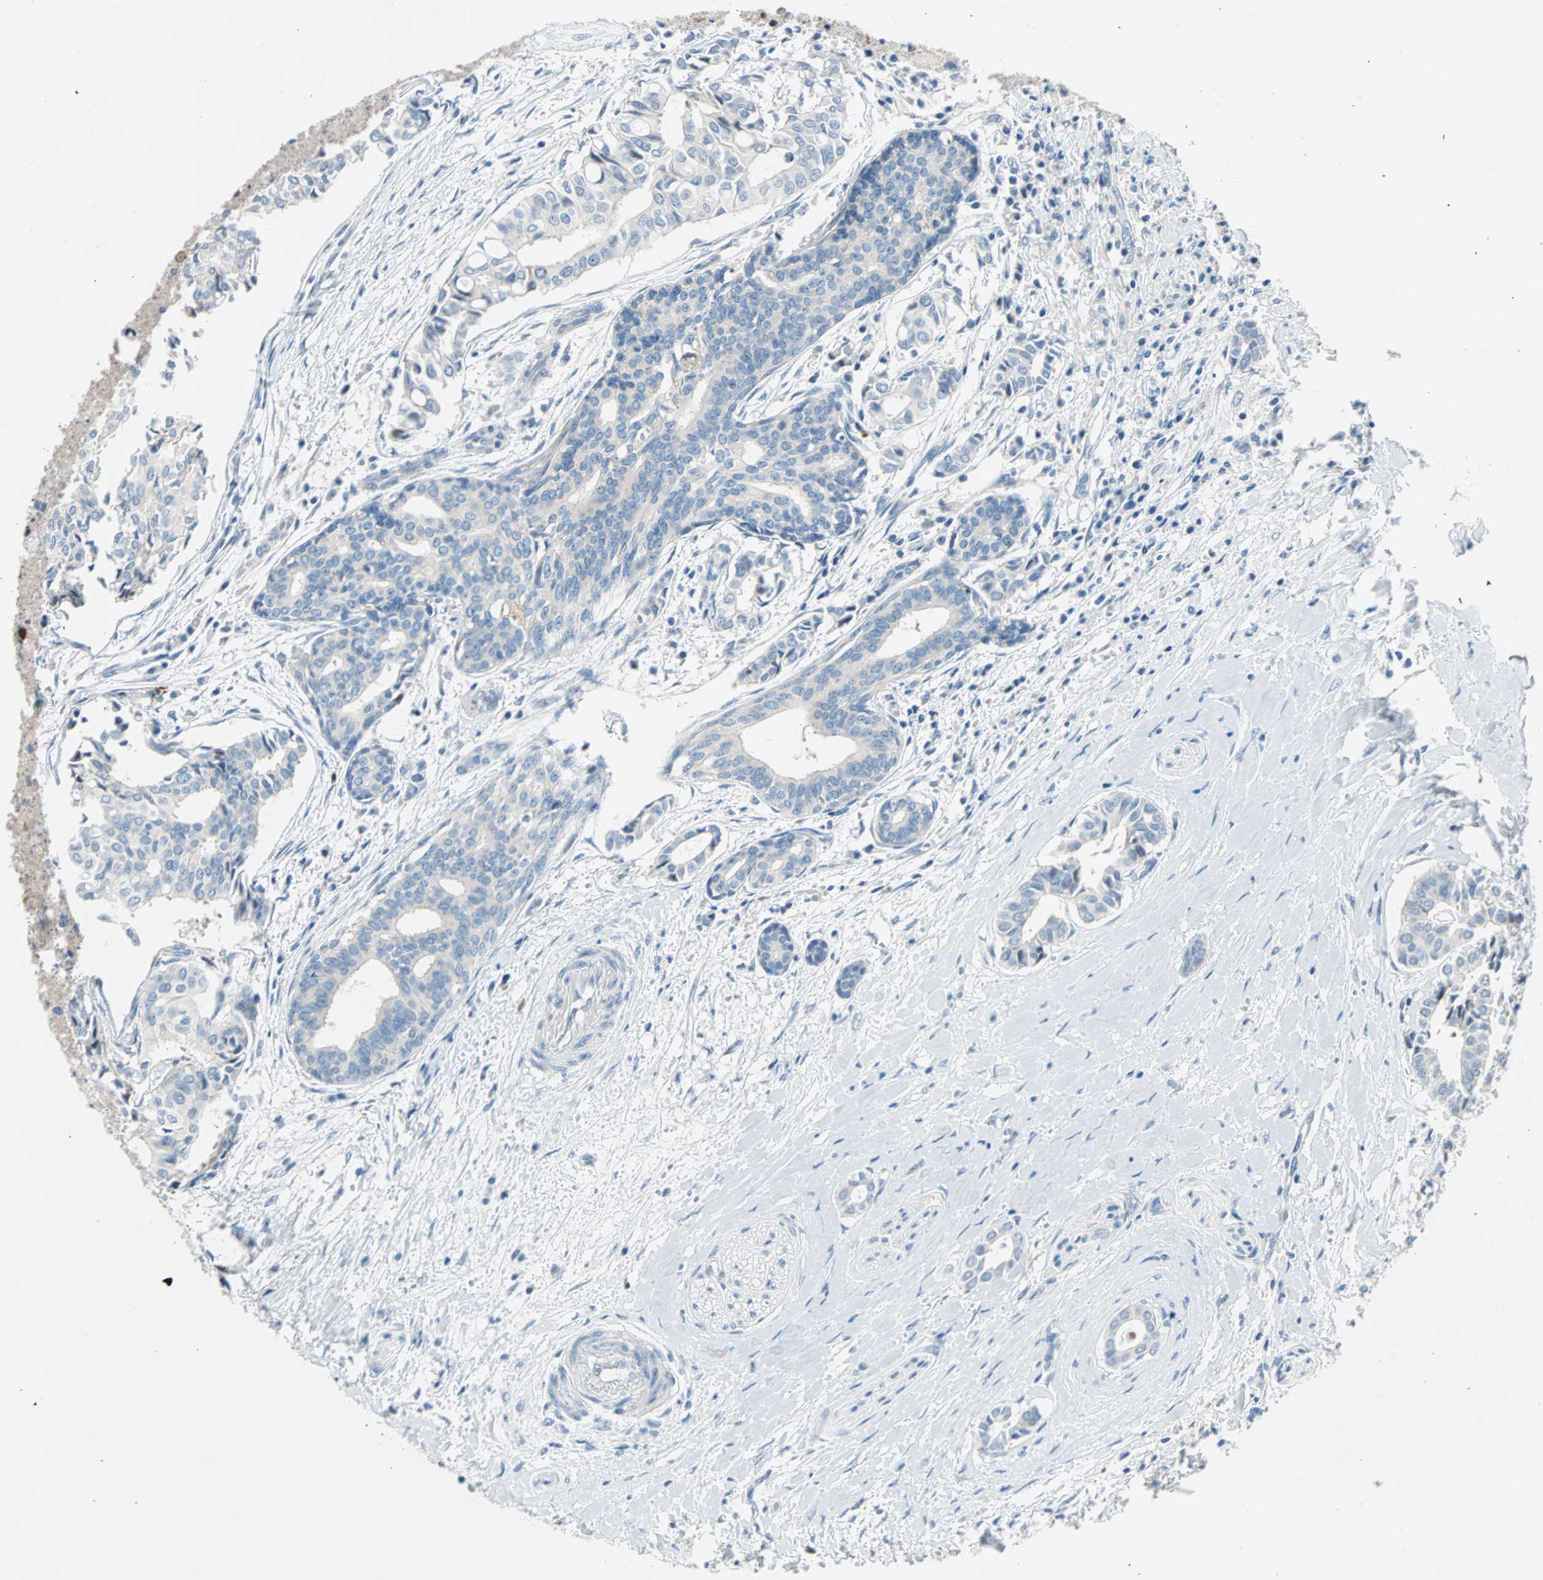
{"staining": {"intensity": "negative", "quantity": "none", "location": "none"}, "tissue": "head and neck cancer", "cell_type": "Tumor cells", "image_type": "cancer", "snomed": [{"axis": "morphology", "description": "Adenocarcinoma, NOS"}, {"axis": "topography", "description": "Salivary gland"}, {"axis": "topography", "description": "Head-Neck"}], "caption": "Human adenocarcinoma (head and neck) stained for a protein using IHC displays no staining in tumor cells.", "gene": "TMEM163", "patient": {"sex": "female", "age": 59}}